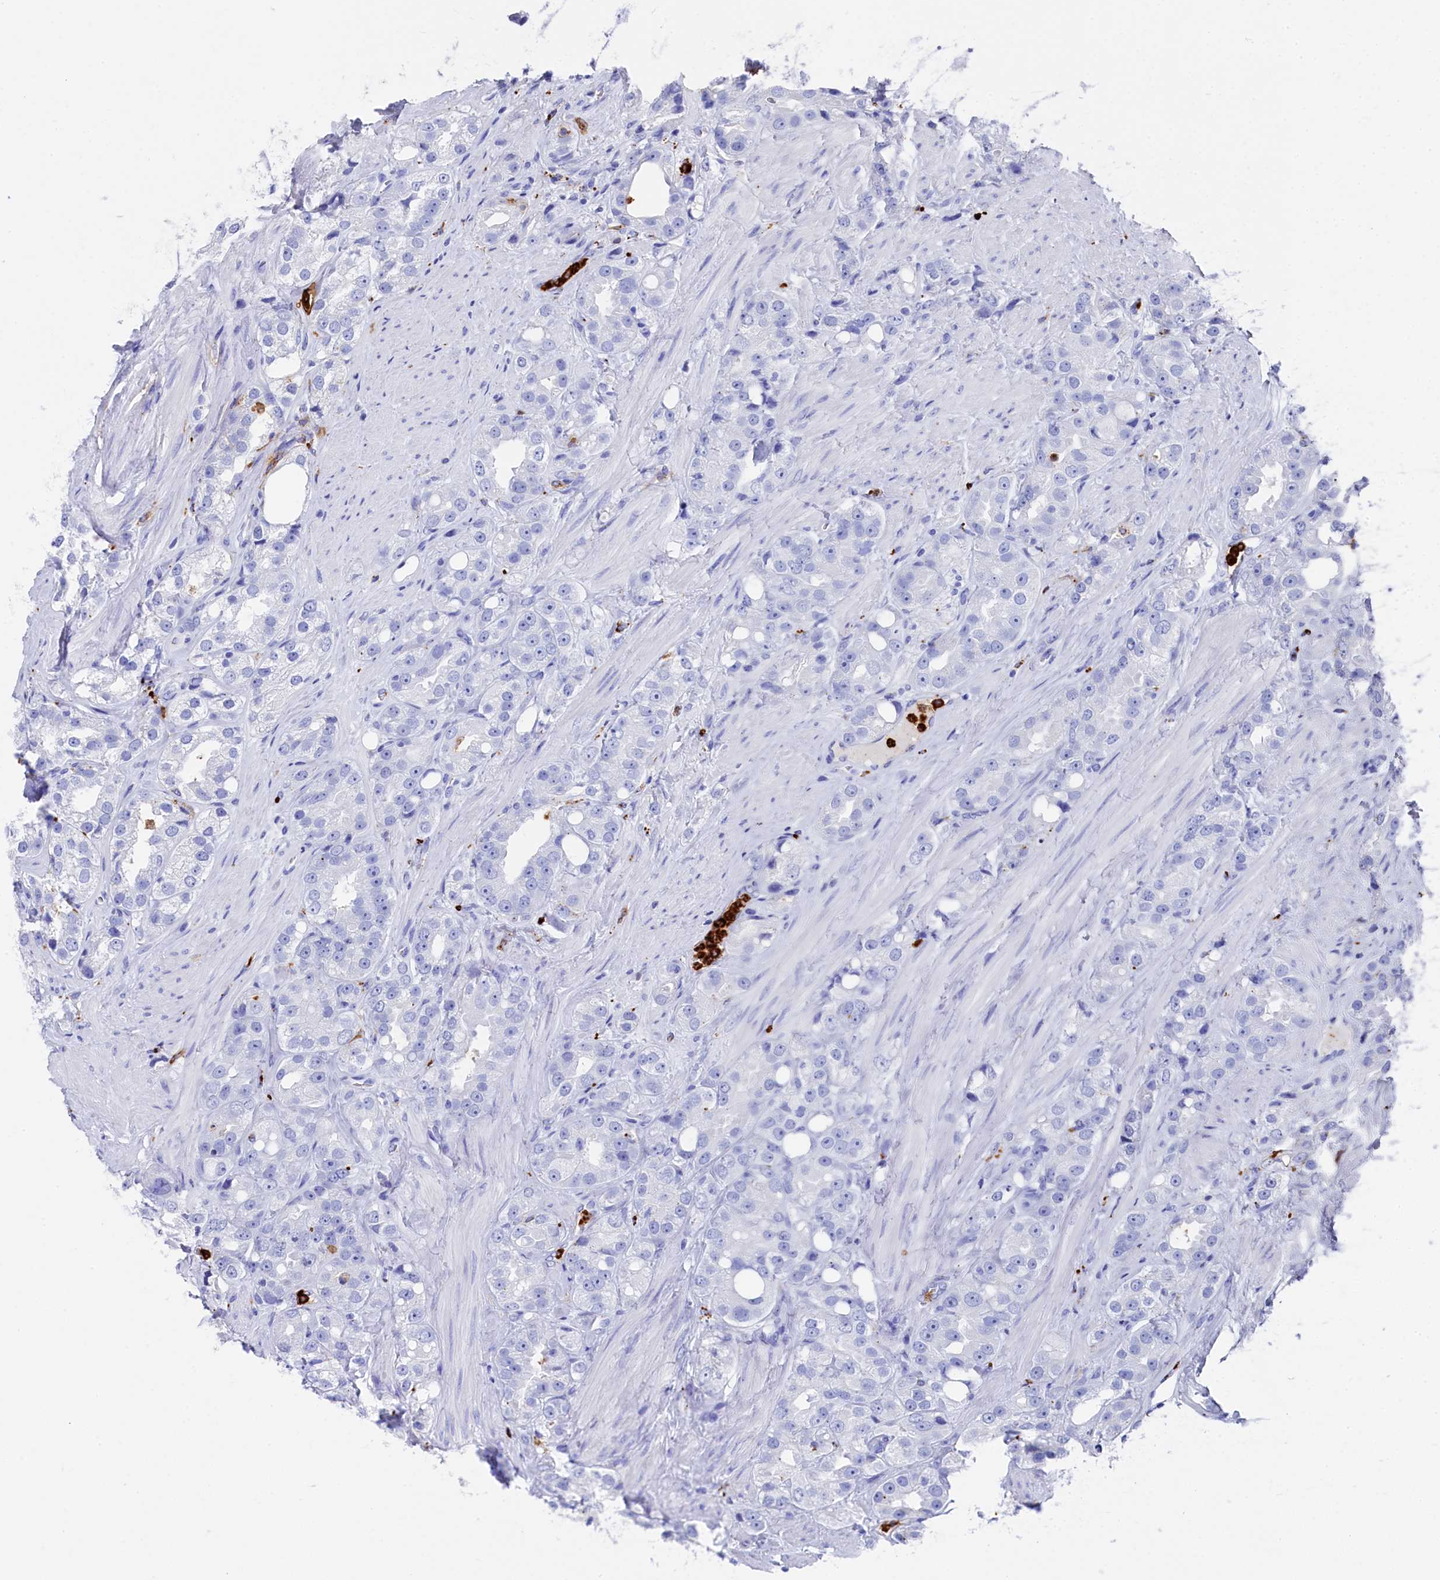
{"staining": {"intensity": "negative", "quantity": "none", "location": "none"}, "tissue": "prostate cancer", "cell_type": "Tumor cells", "image_type": "cancer", "snomed": [{"axis": "morphology", "description": "Adenocarcinoma, NOS"}, {"axis": "topography", "description": "Prostate"}], "caption": "Prostate adenocarcinoma was stained to show a protein in brown. There is no significant expression in tumor cells.", "gene": "PLAC8", "patient": {"sex": "male", "age": 79}}